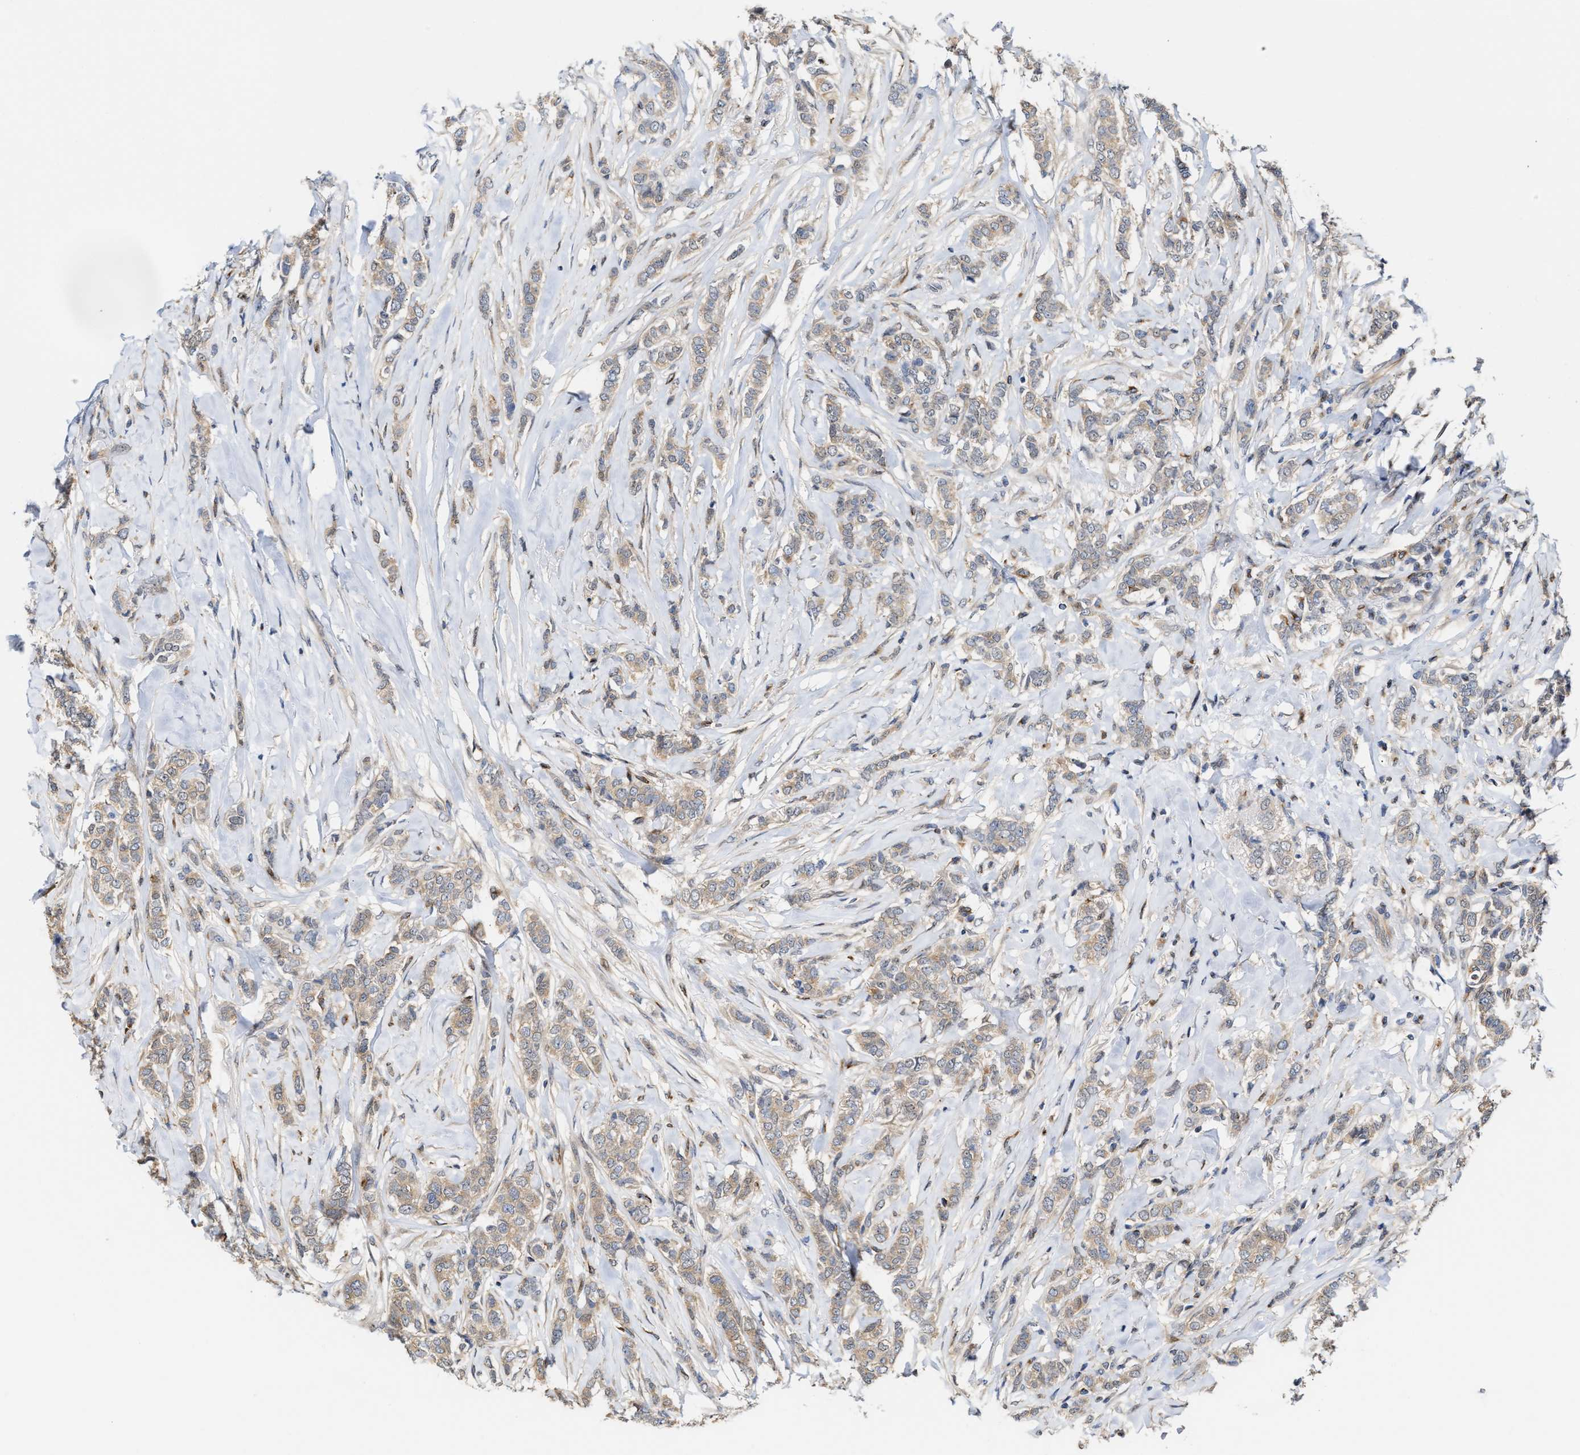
{"staining": {"intensity": "weak", "quantity": "25%-75%", "location": "cytoplasmic/membranous"}, "tissue": "breast cancer", "cell_type": "Tumor cells", "image_type": "cancer", "snomed": [{"axis": "morphology", "description": "Lobular carcinoma"}, {"axis": "topography", "description": "Skin"}, {"axis": "topography", "description": "Breast"}], "caption": "This photomicrograph displays breast cancer (lobular carcinoma) stained with immunohistochemistry to label a protein in brown. The cytoplasmic/membranous of tumor cells show weak positivity for the protein. Nuclei are counter-stained blue.", "gene": "BBLN", "patient": {"sex": "female", "age": 46}}